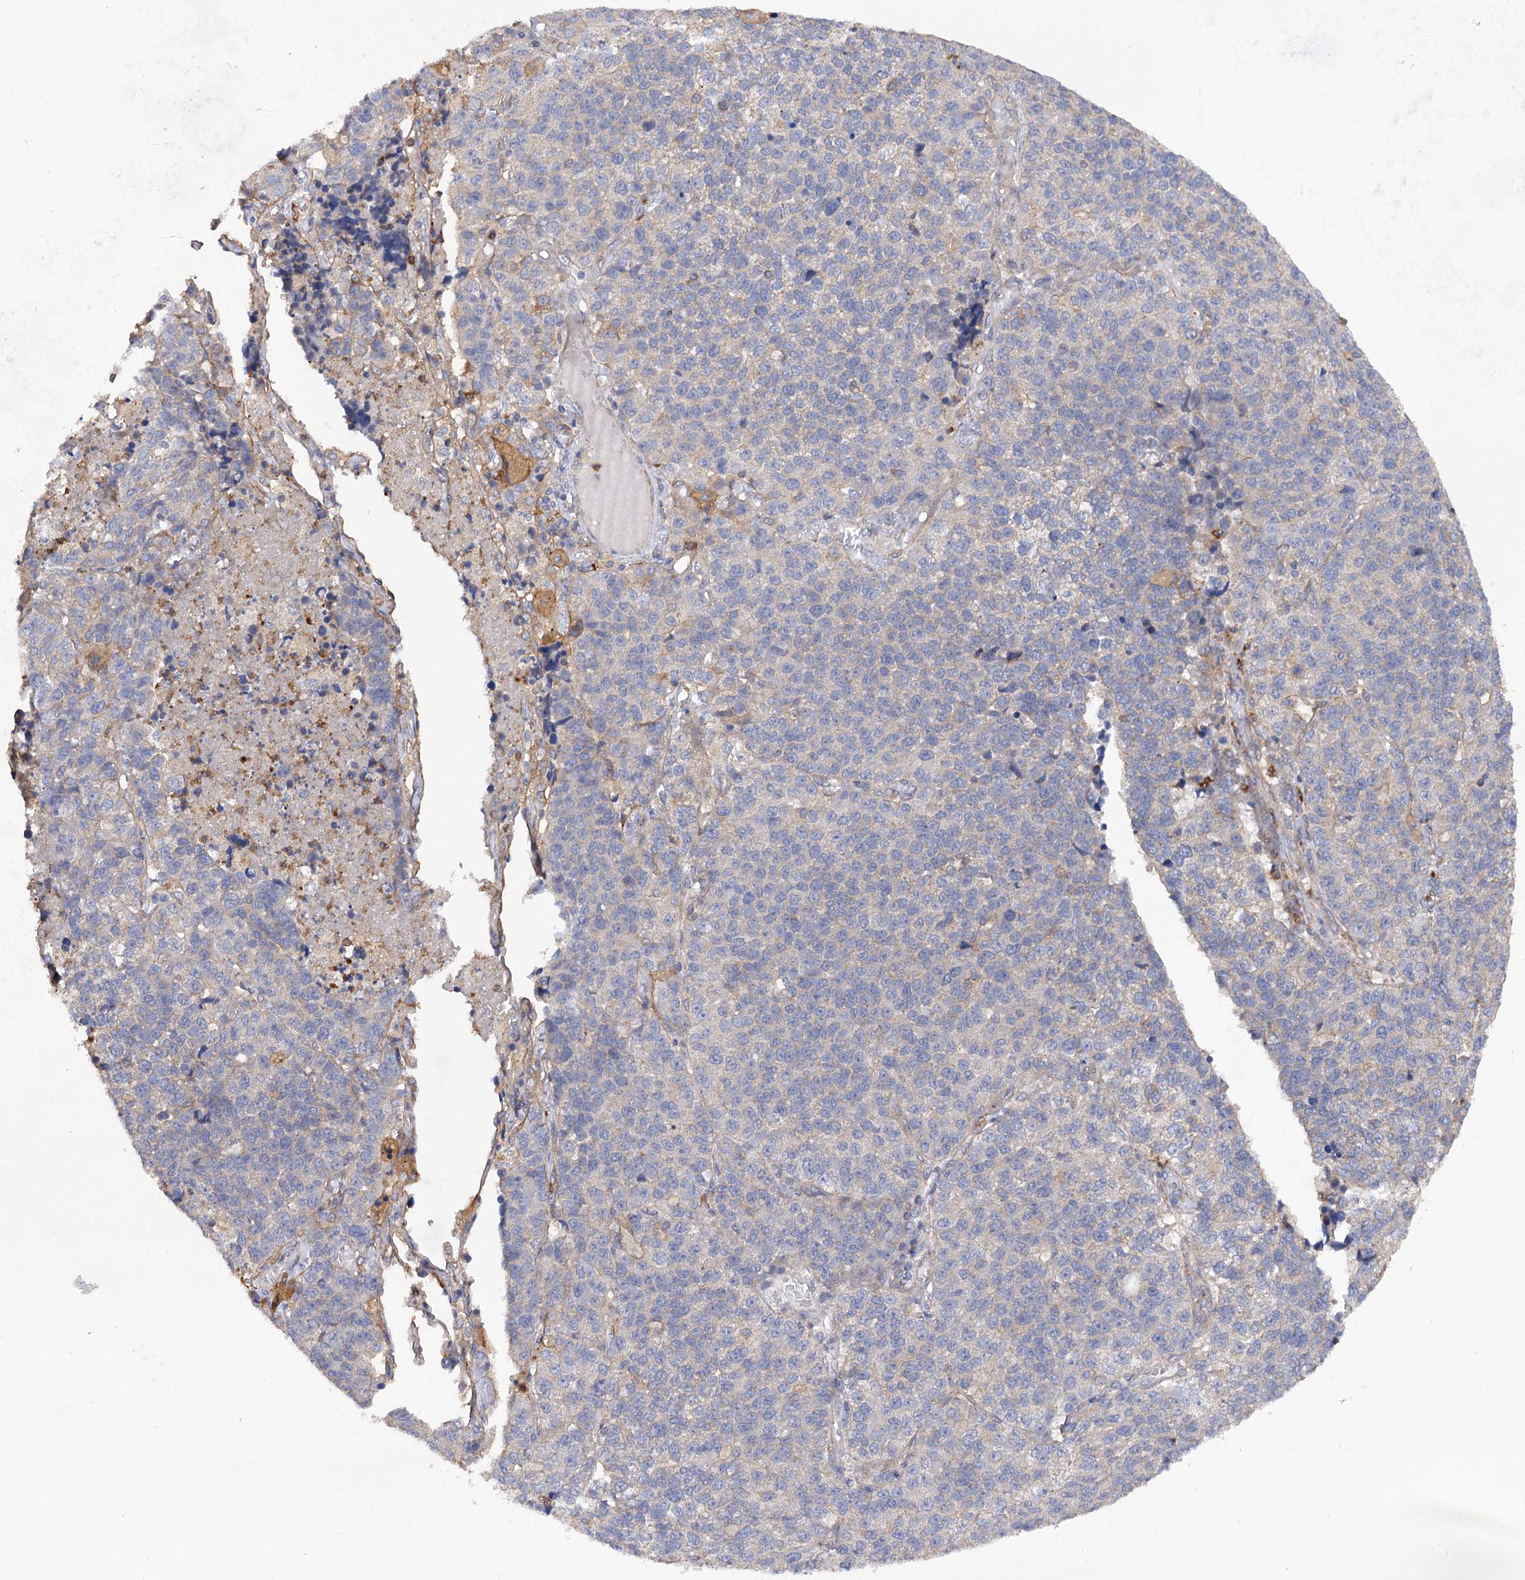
{"staining": {"intensity": "negative", "quantity": "none", "location": "none"}, "tissue": "lung cancer", "cell_type": "Tumor cells", "image_type": "cancer", "snomed": [{"axis": "morphology", "description": "Adenocarcinoma, NOS"}, {"axis": "topography", "description": "Lung"}], "caption": "High power microscopy micrograph of an immunohistochemistry (IHC) histopathology image of lung adenocarcinoma, revealing no significant positivity in tumor cells.", "gene": "CSAD", "patient": {"sex": "male", "age": 49}}